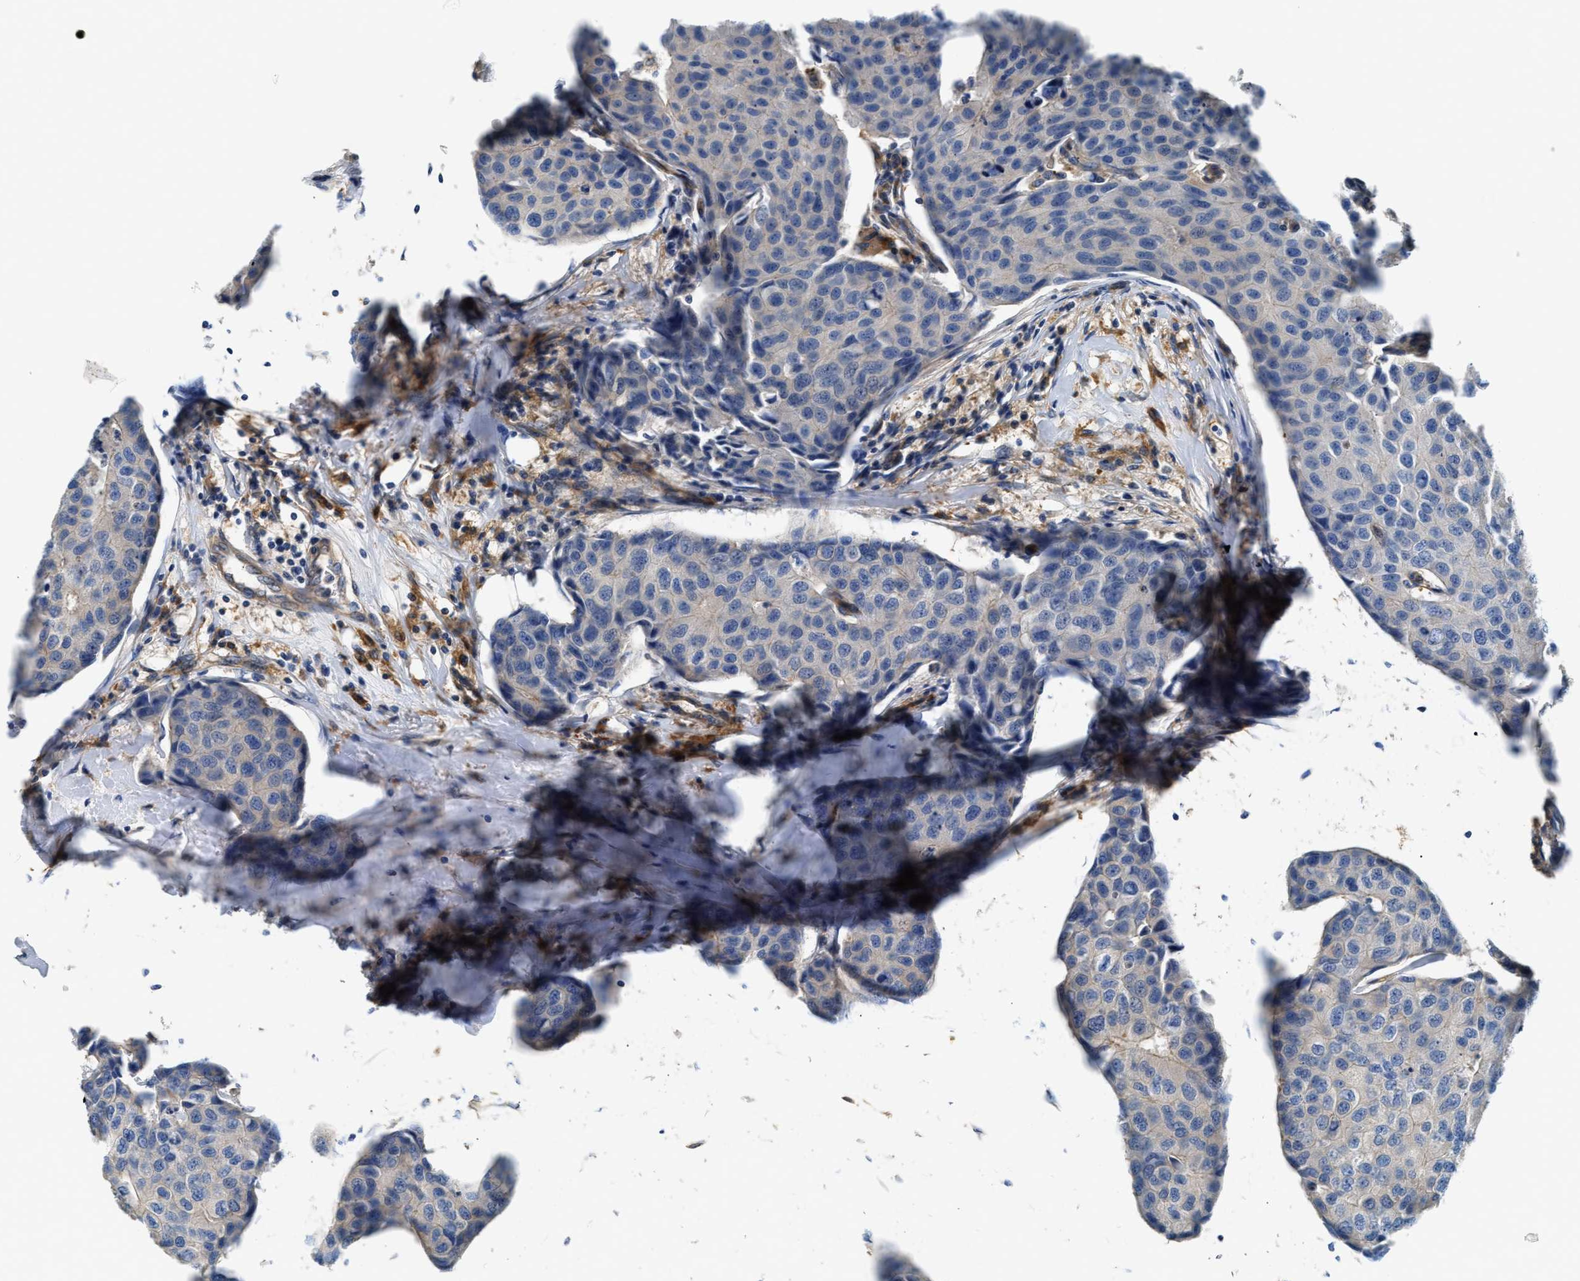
{"staining": {"intensity": "negative", "quantity": "none", "location": "none"}, "tissue": "breast cancer", "cell_type": "Tumor cells", "image_type": "cancer", "snomed": [{"axis": "morphology", "description": "Duct carcinoma"}, {"axis": "topography", "description": "Breast"}], "caption": "Histopathology image shows no significant protein expression in tumor cells of breast cancer.", "gene": "NSUN7", "patient": {"sex": "female", "age": 80}}